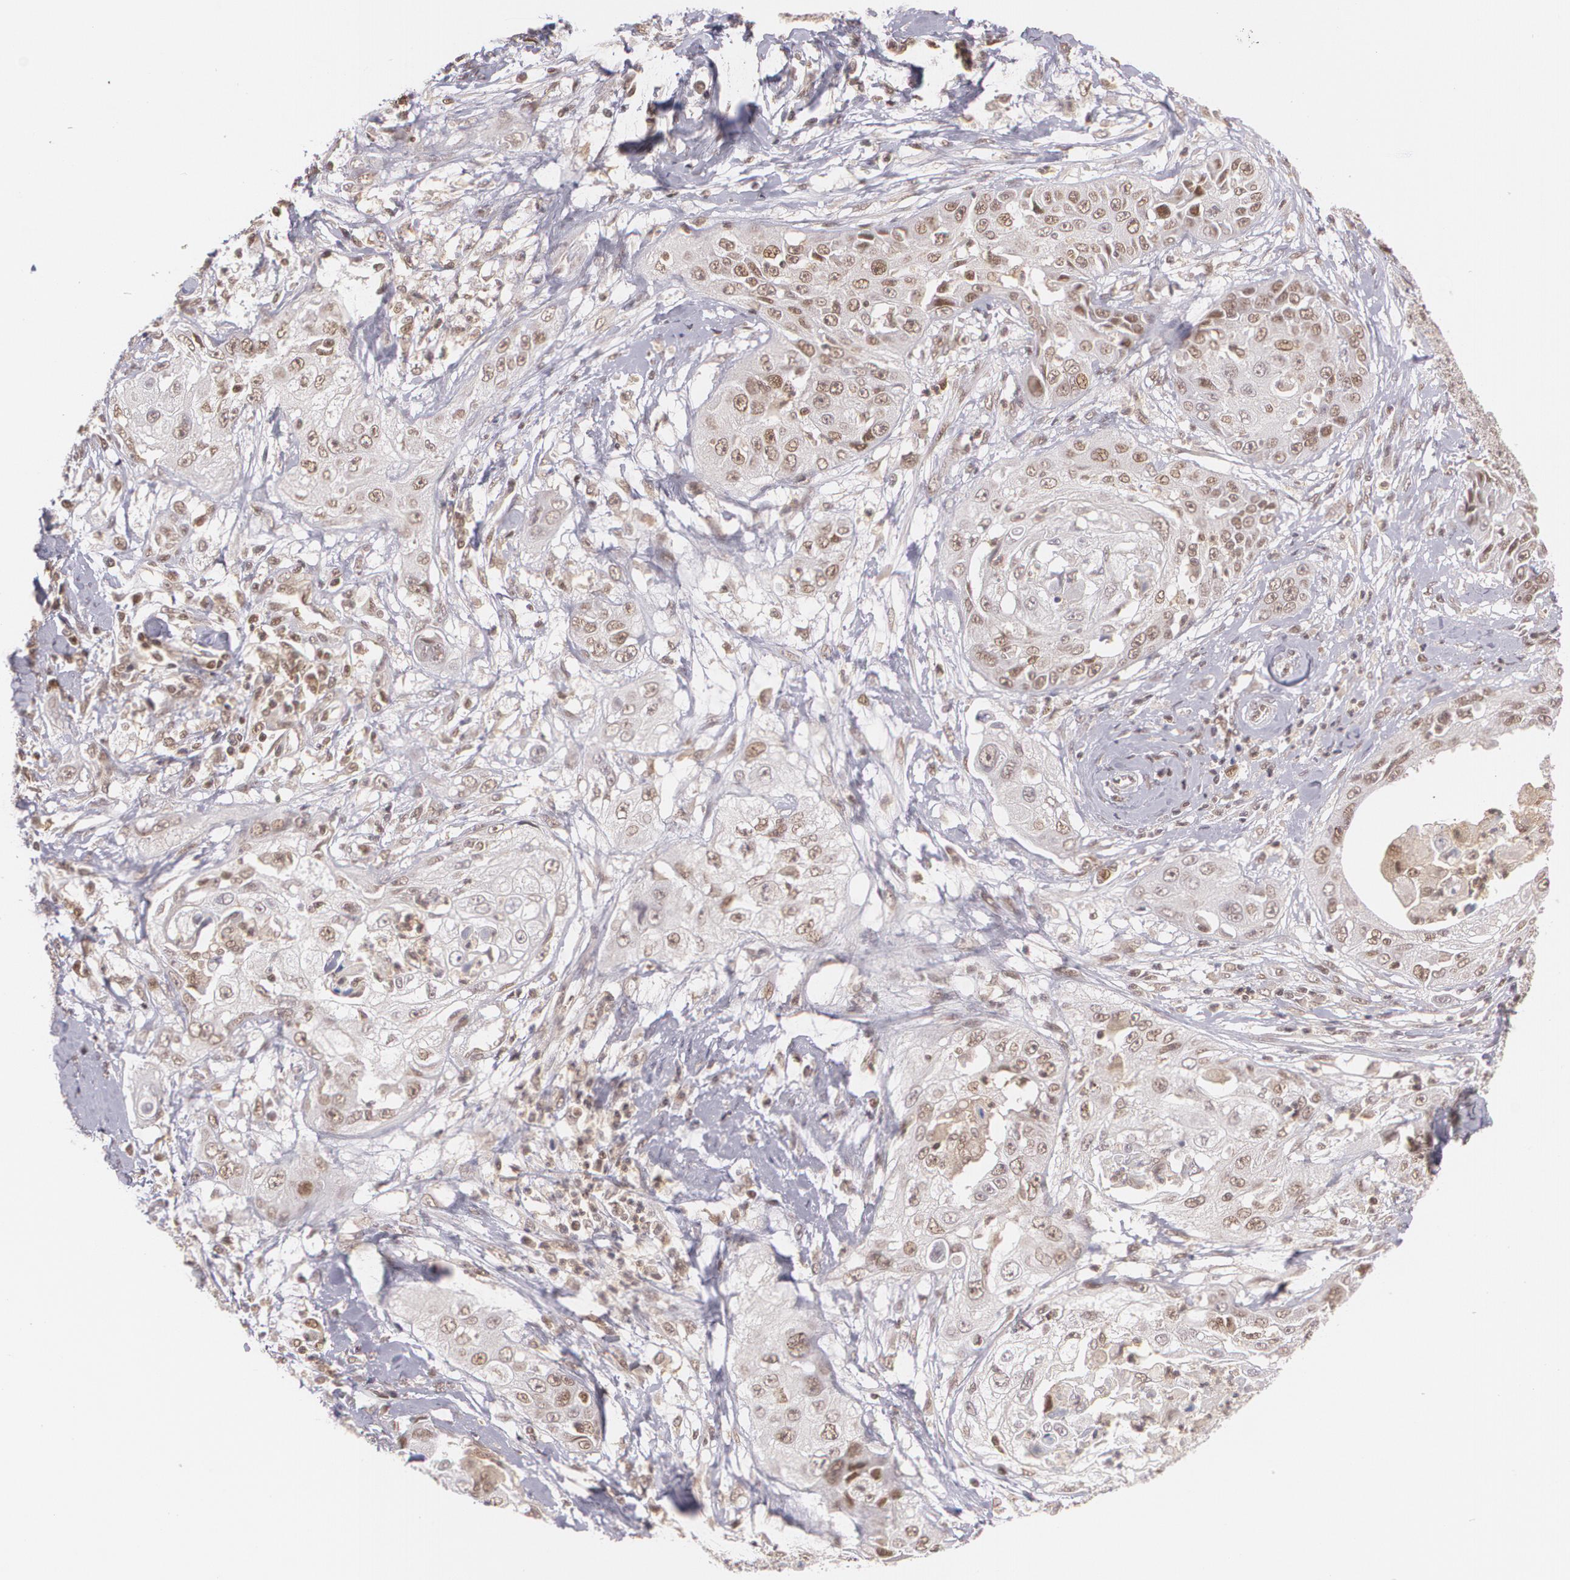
{"staining": {"intensity": "weak", "quantity": "25%-75%", "location": "cytoplasmic/membranous,nuclear"}, "tissue": "cervical cancer", "cell_type": "Tumor cells", "image_type": "cancer", "snomed": [{"axis": "morphology", "description": "Squamous cell carcinoma, NOS"}, {"axis": "topography", "description": "Cervix"}], "caption": "The photomicrograph displays staining of squamous cell carcinoma (cervical), revealing weak cytoplasmic/membranous and nuclear protein expression (brown color) within tumor cells. (DAB = brown stain, brightfield microscopy at high magnification).", "gene": "CUL2", "patient": {"sex": "female", "age": 64}}